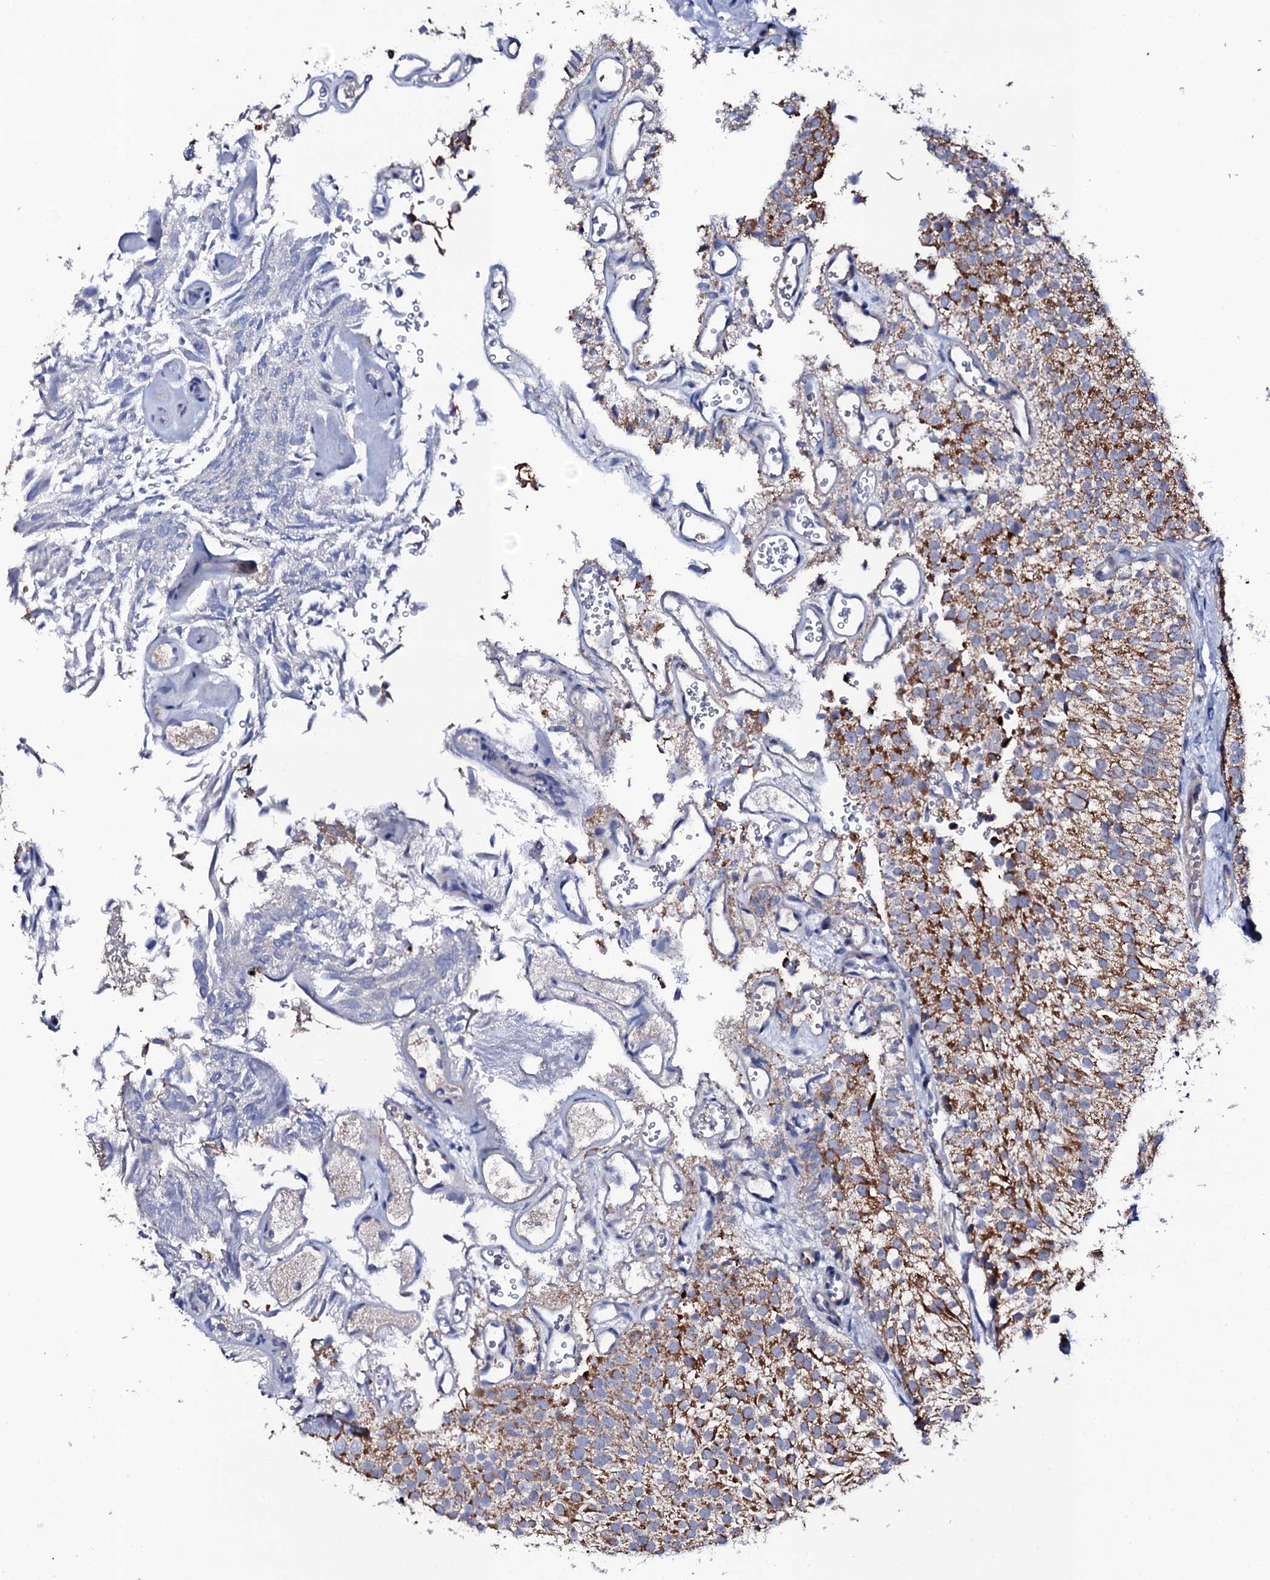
{"staining": {"intensity": "moderate", "quantity": ">75%", "location": "cytoplasmic/membranous"}, "tissue": "urothelial cancer", "cell_type": "Tumor cells", "image_type": "cancer", "snomed": [{"axis": "morphology", "description": "Urothelial carcinoma, Low grade"}, {"axis": "topography", "description": "Urinary bladder"}], "caption": "IHC micrograph of neoplastic tissue: human low-grade urothelial carcinoma stained using immunohistochemistry demonstrates medium levels of moderate protein expression localized specifically in the cytoplasmic/membranous of tumor cells, appearing as a cytoplasmic/membranous brown color.", "gene": "TCAF2", "patient": {"sex": "male", "age": 78}}